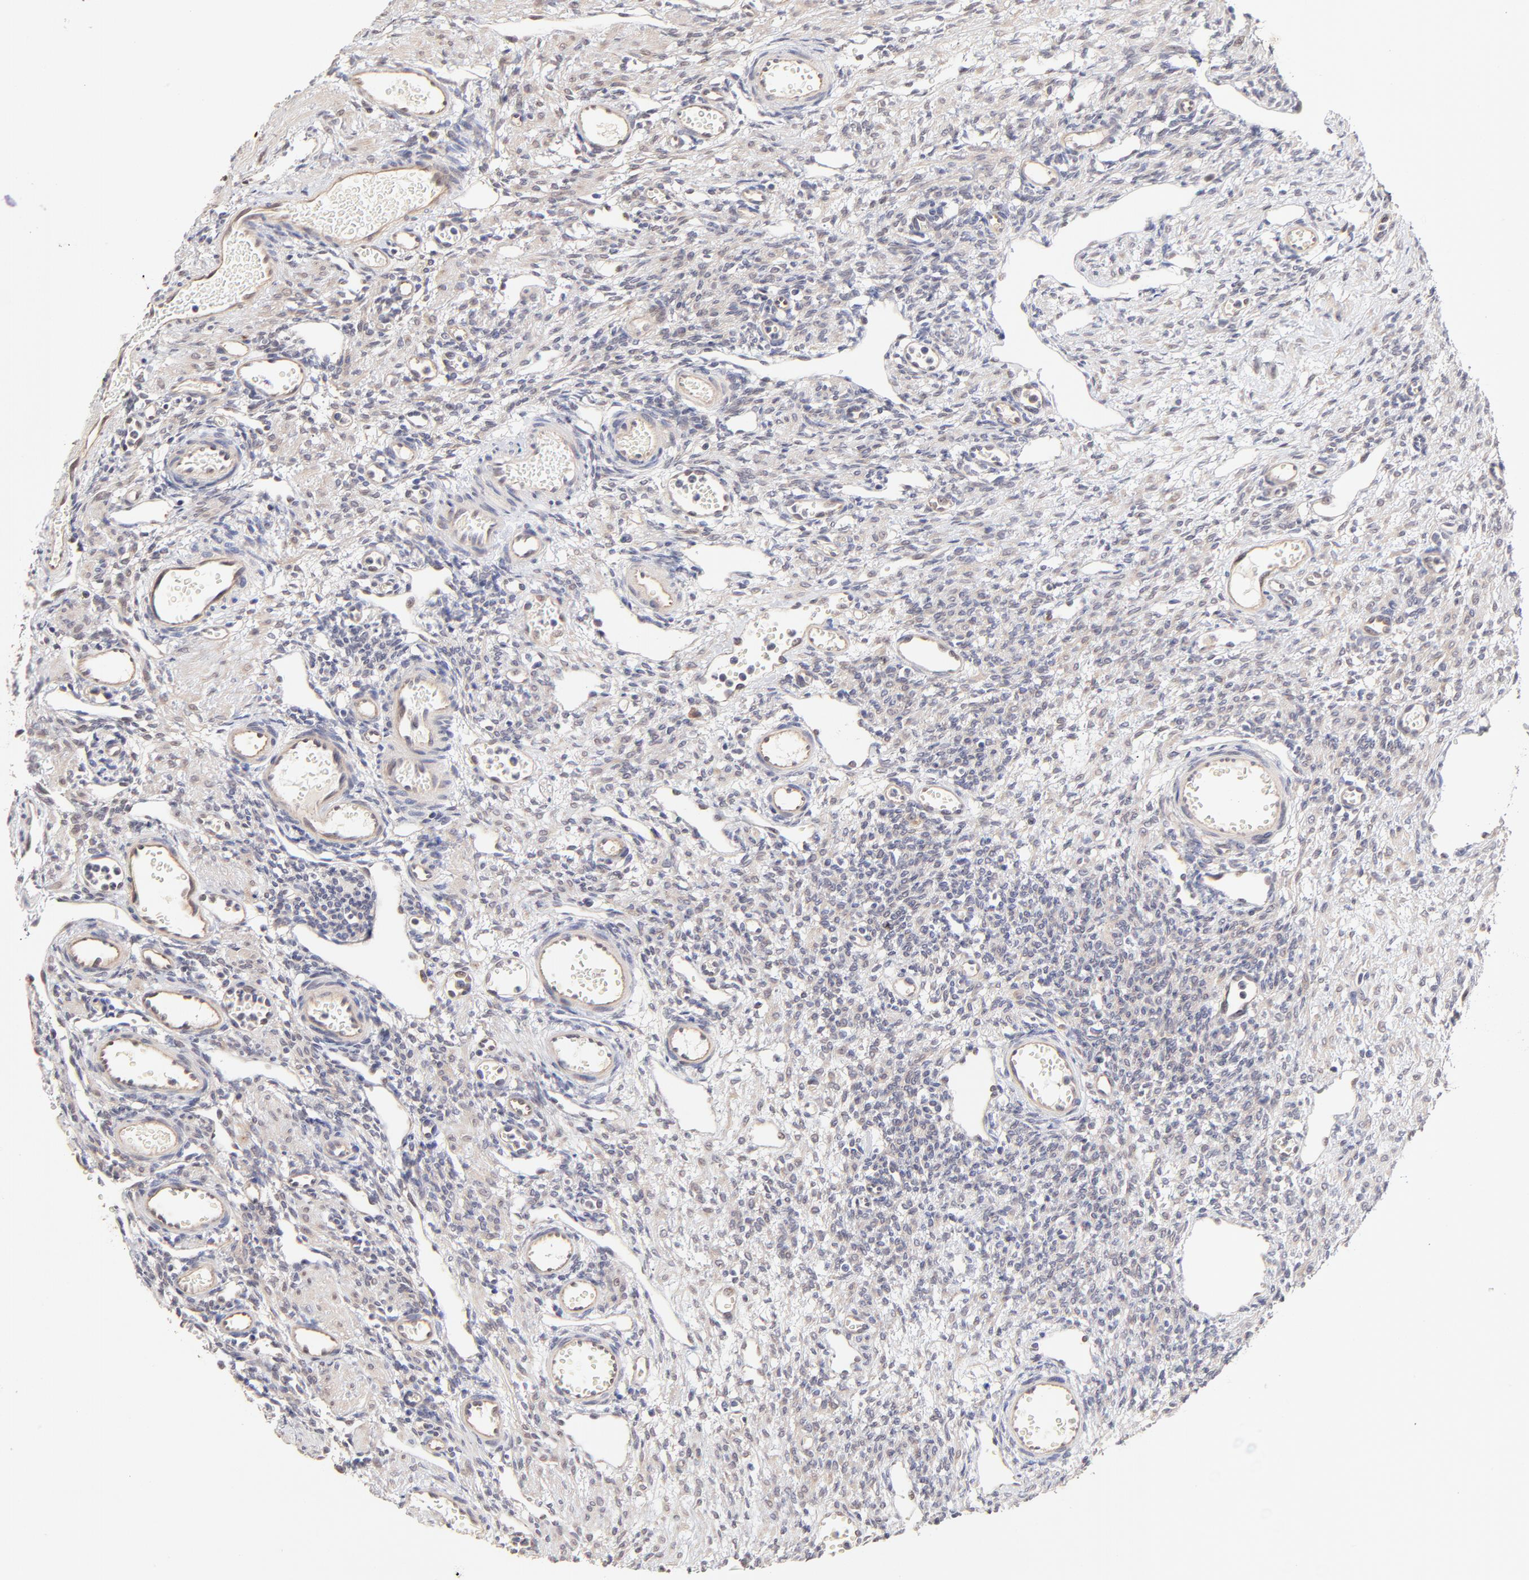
{"staining": {"intensity": "weak", "quantity": ">75%", "location": "cytoplasmic/membranous"}, "tissue": "ovary", "cell_type": "Follicle cells", "image_type": "normal", "snomed": [{"axis": "morphology", "description": "Normal tissue, NOS"}, {"axis": "topography", "description": "Ovary"}], "caption": "A brown stain highlights weak cytoplasmic/membranous staining of a protein in follicle cells of unremarkable human ovary.", "gene": "ZNF10", "patient": {"sex": "female", "age": 33}}